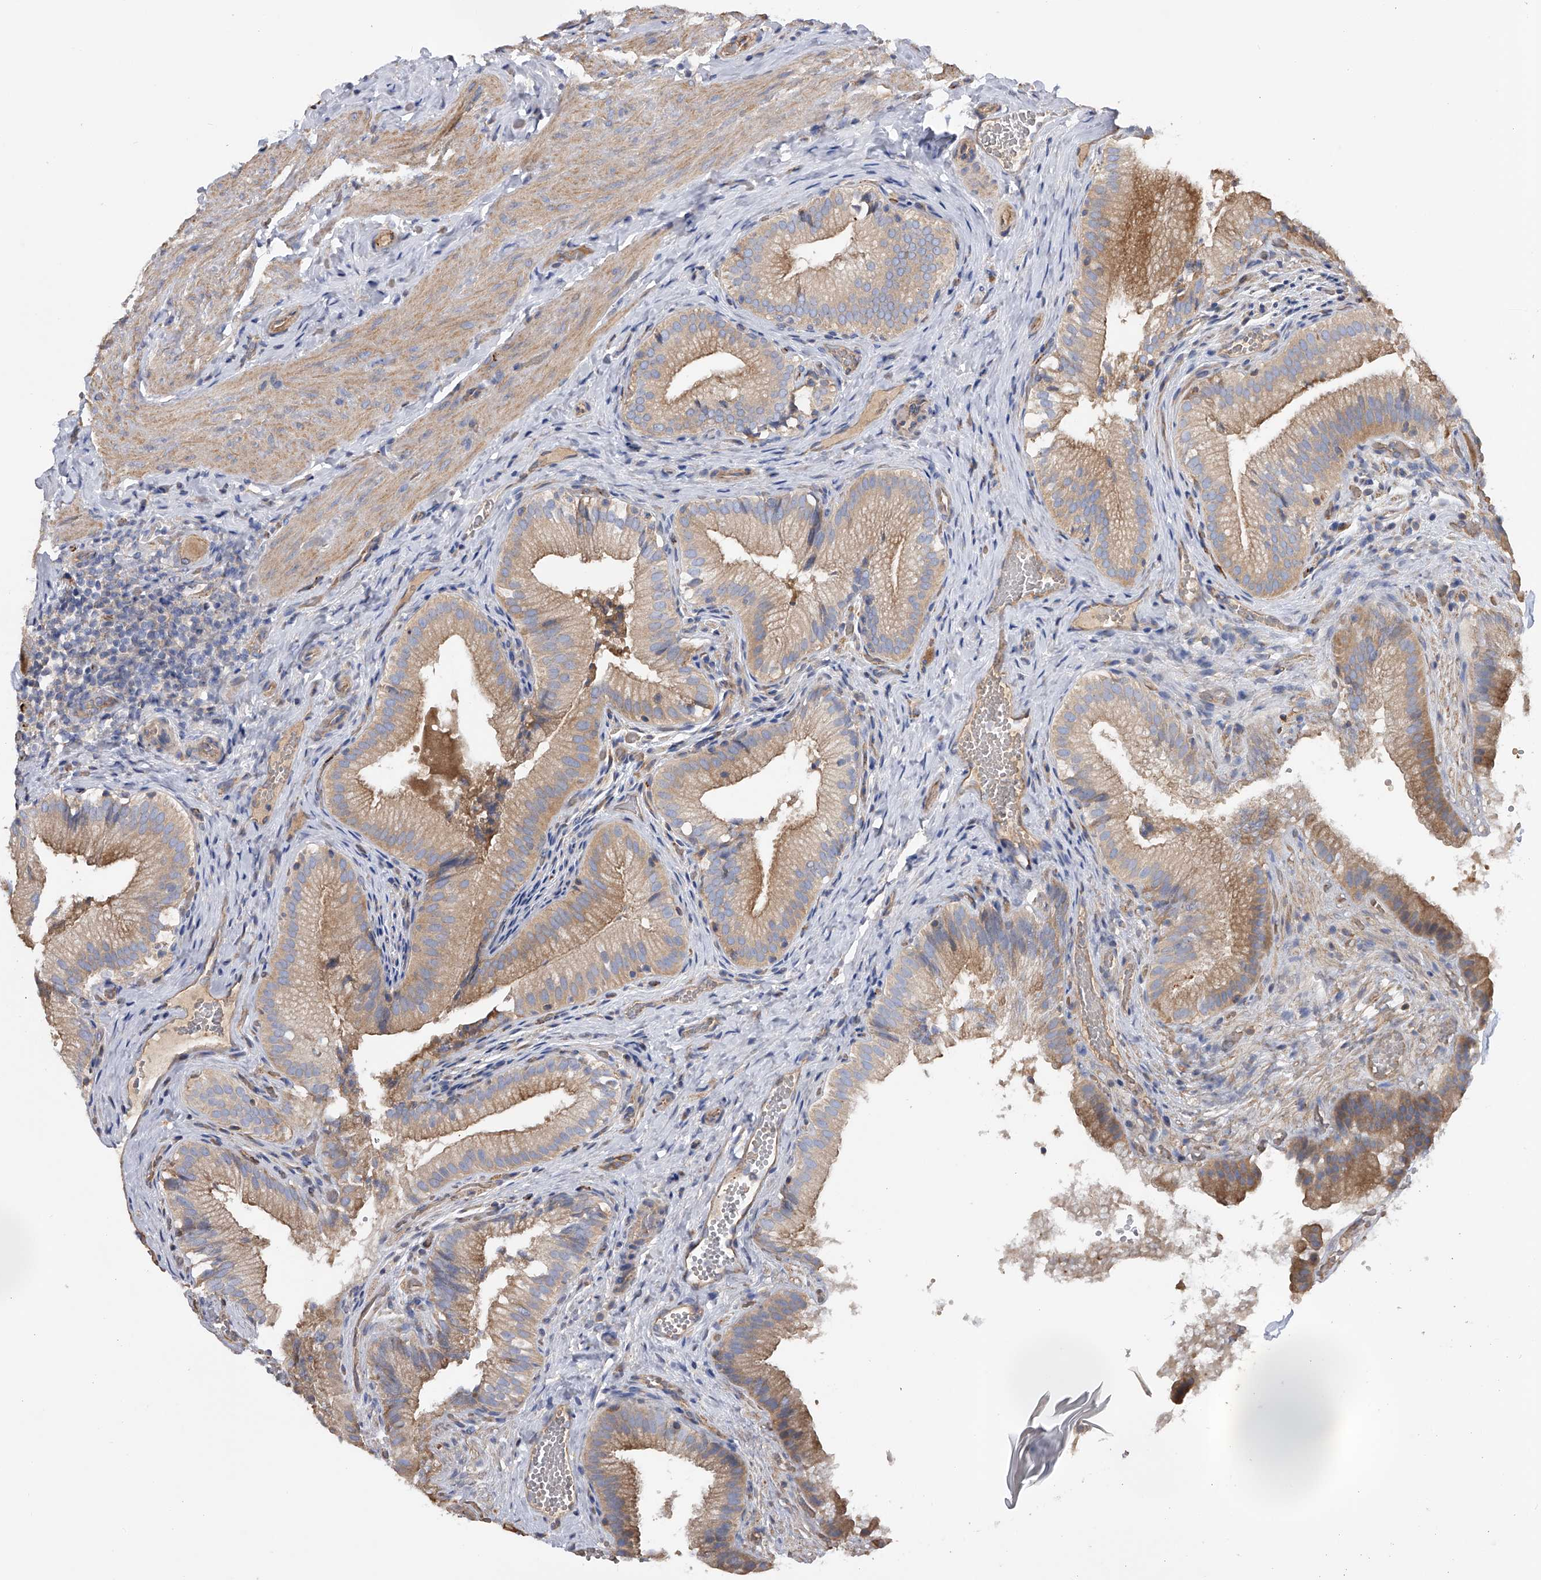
{"staining": {"intensity": "moderate", "quantity": "25%-75%", "location": "cytoplasmic/membranous"}, "tissue": "gallbladder", "cell_type": "Glandular cells", "image_type": "normal", "snomed": [{"axis": "morphology", "description": "Normal tissue, NOS"}, {"axis": "topography", "description": "Gallbladder"}], "caption": "Immunohistochemistry (IHC) of normal gallbladder shows medium levels of moderate cytoplasmic/membranous expression in about 25%-75% of glandular cells.", "gene": "RWDD2A", "patient": {"sex": "female", "age": 30}}